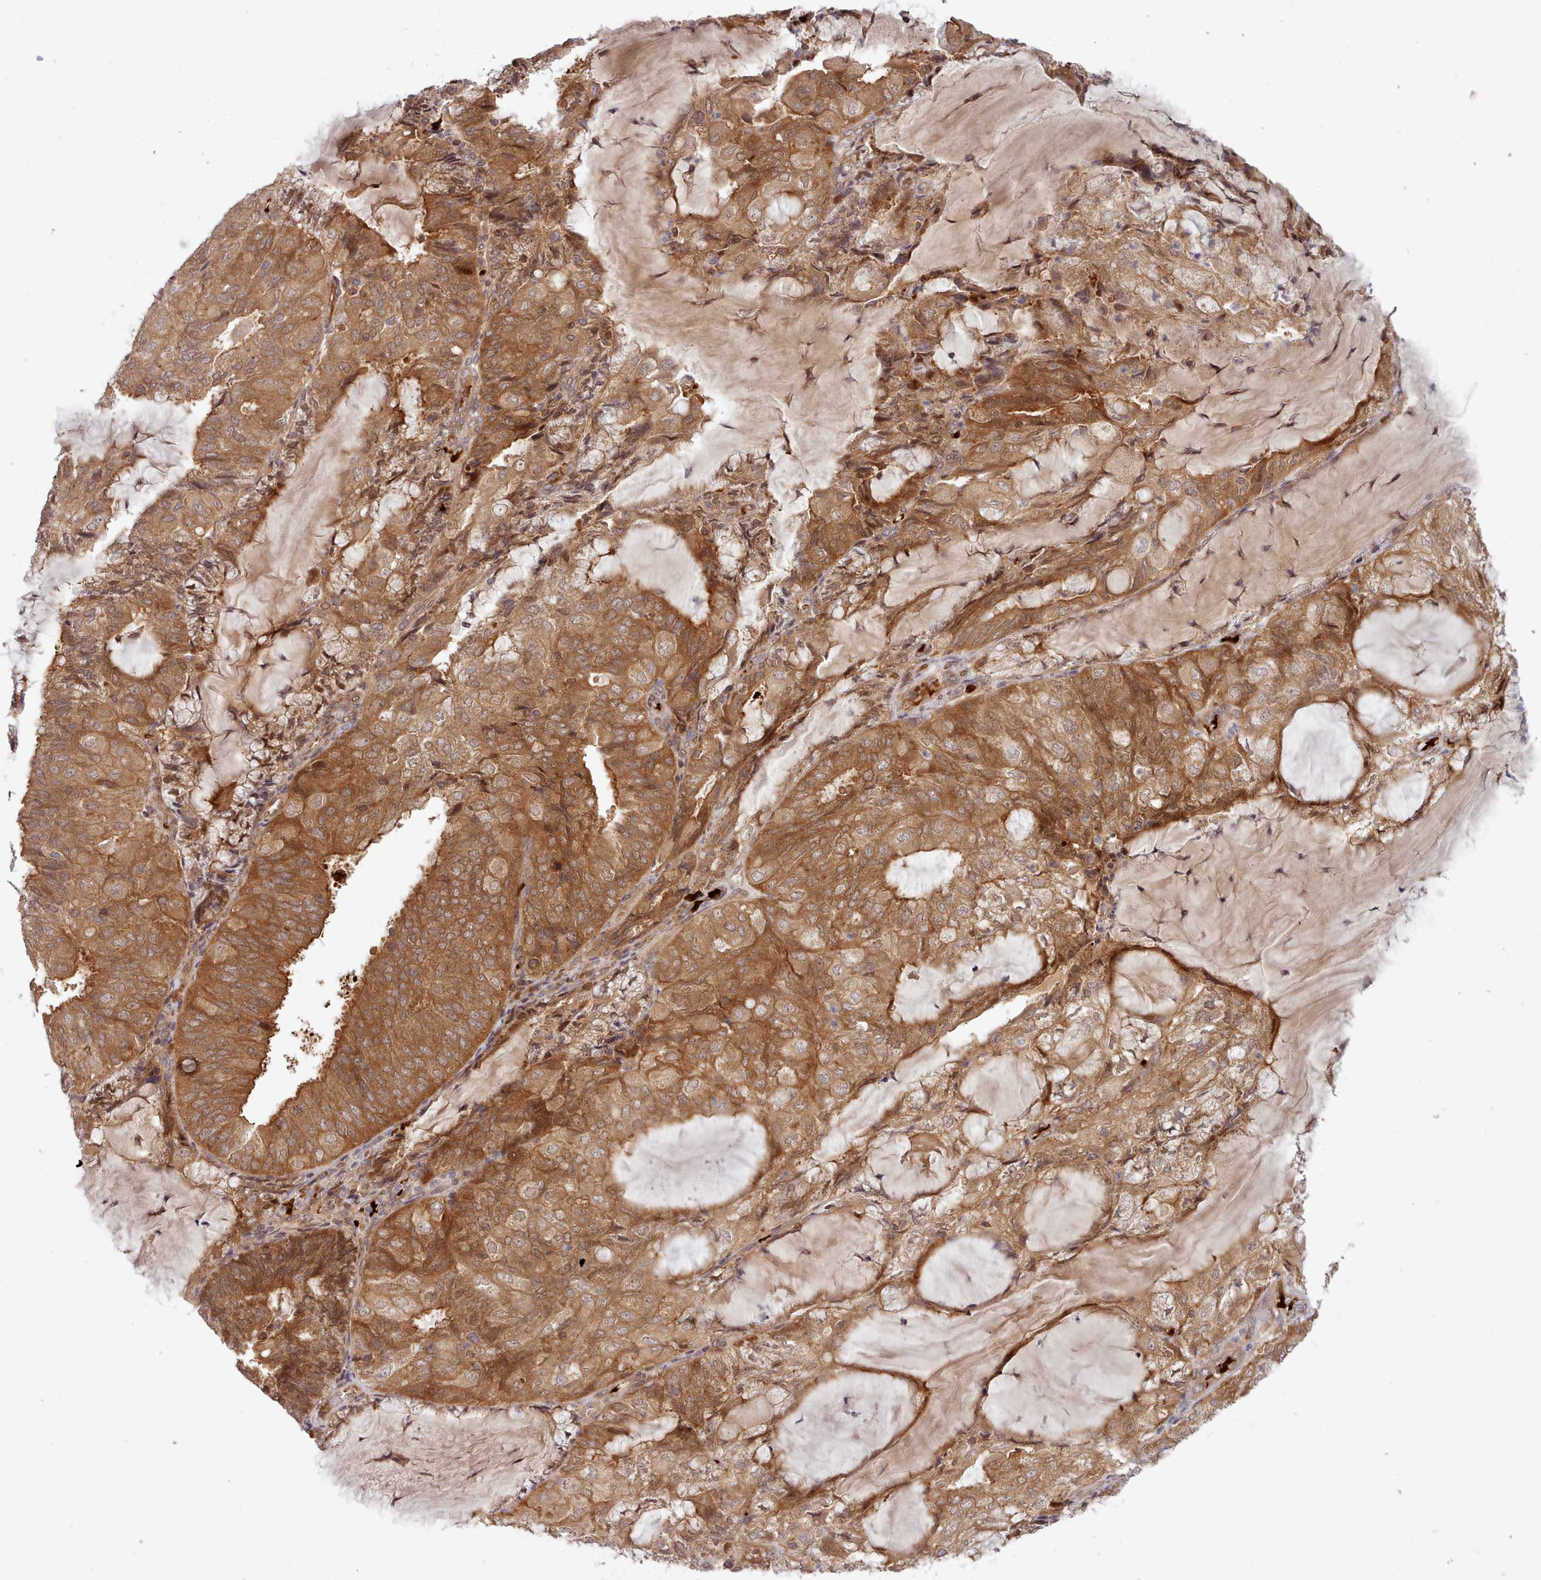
{"staining": {"intensity": "strong", "quantity": ">75%", "location": "cytoplasmic/membranous,nuclear"}, "tissue": "endometrial cancer", "cell_type": "Tumor cells", "image_type": "cancer", "snomed": [{"axis": "morphology", "description": "Adenocarcinoma, NOS"}, {"axis": "topography", "description": "Endometrium"}], "caption": "About >75% of tumor cells in human endometrial adenocarcinoma reveal strong cytoplasmic/membranous and nuclear protein positivity as visualized by brown immunohistochemical staining.", "gene": "UBE2G1", "patient": {"sex": "female", "age": 81}}